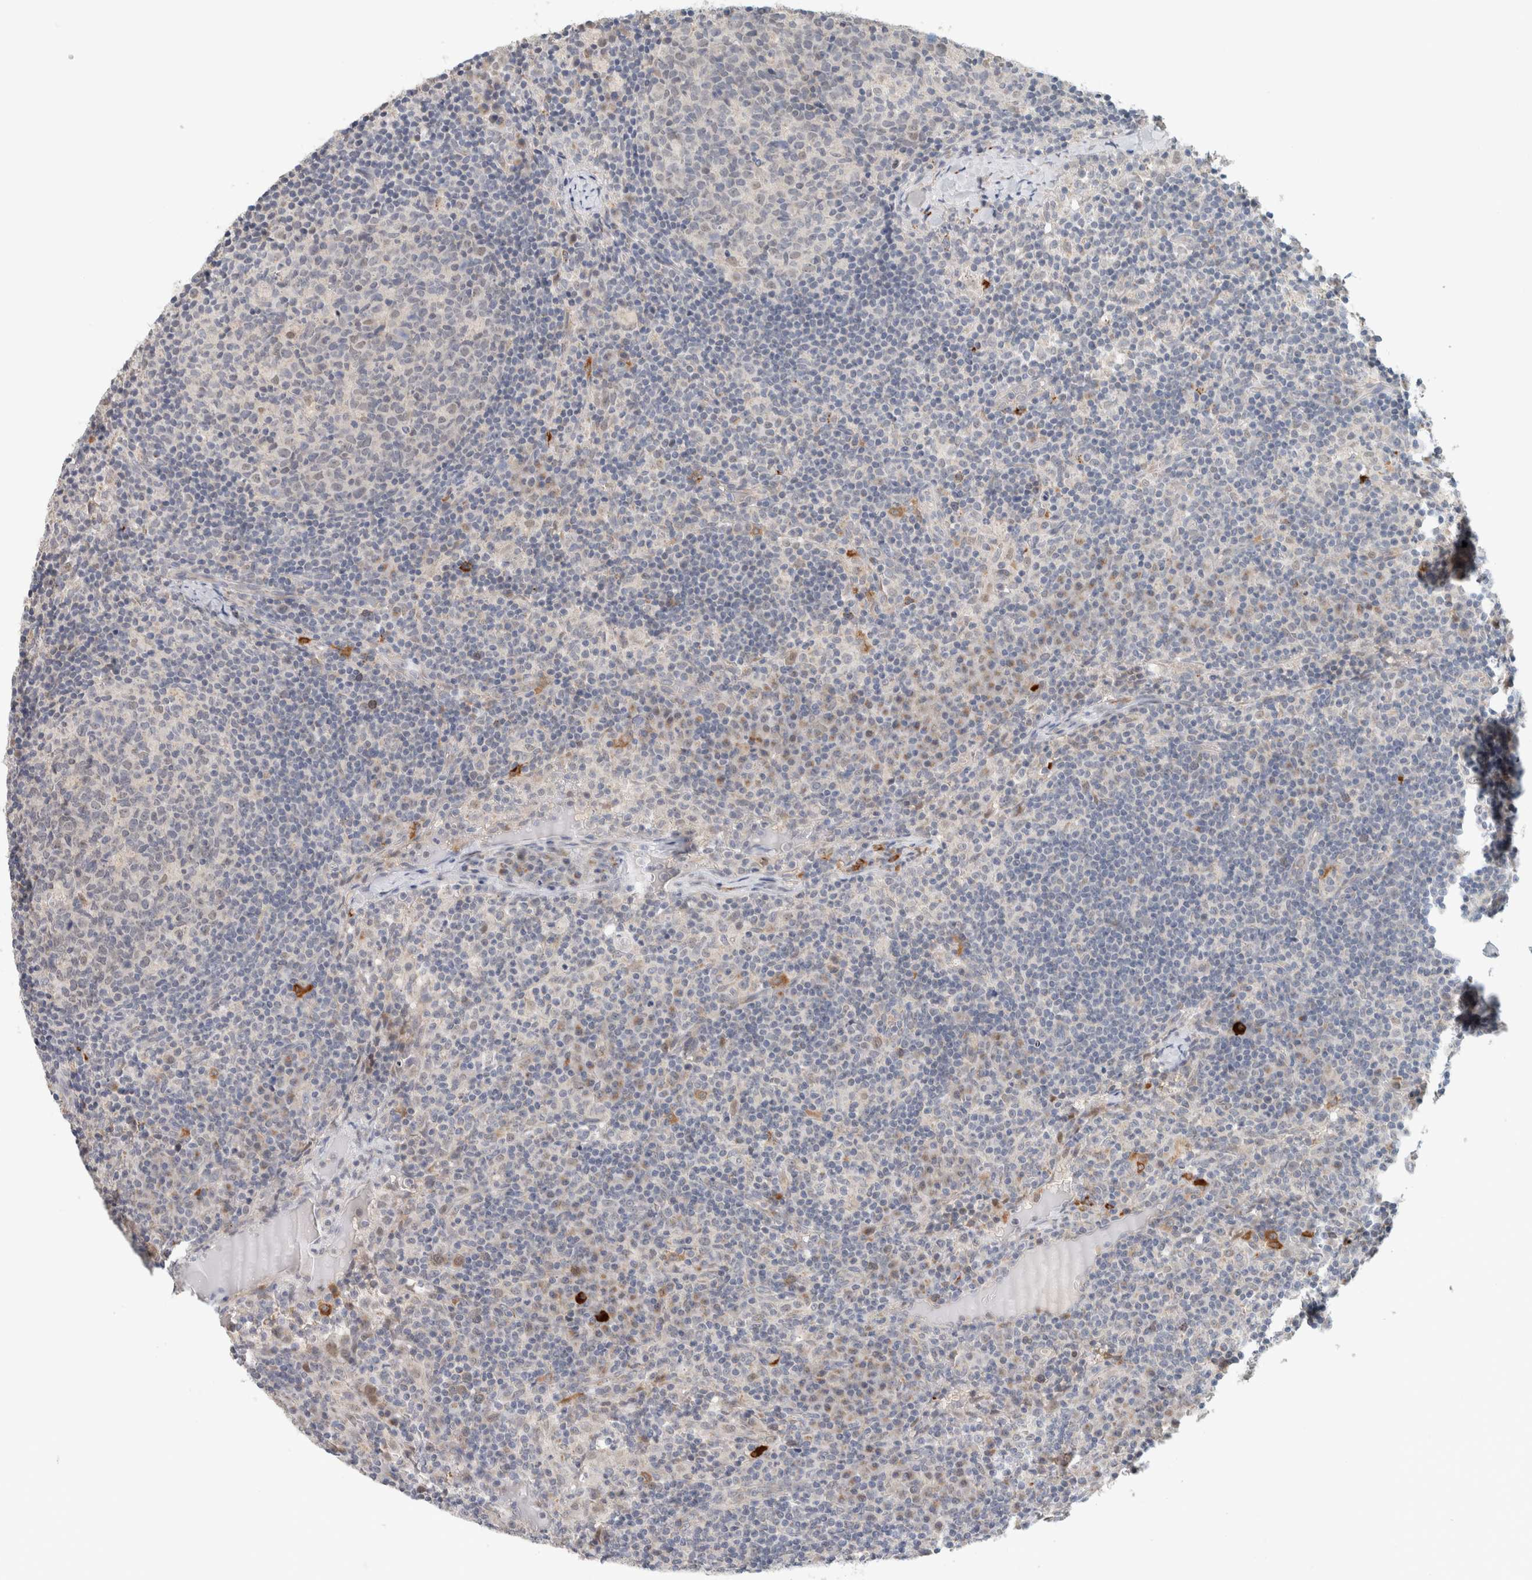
{"staining": {"intensity": "negative", "quantity": "none", "location": "none"}, "tissue": "lymph node", "cell_type": "Germinal center cells", "image_type": "normal", "snomed": [{"axis": "morphology", "description": "Normal tissue, NOS"}, {"axis": "morphology", "description": "Inflammation, NOS"}, {"axis": "topography", "description": "Lymph node"}], "caption": "A high-resolution micrograph shows IHC staining of normal lymph node, which reveals no significant positivity in germinal center cells. (Stains: DAB immunohistochemistry with hematoxylin counter stain, Microscopy: brightfield microscopy at high magnification).", "gene": "CRAT", "patient": {"sex": "male", "age": 55}}